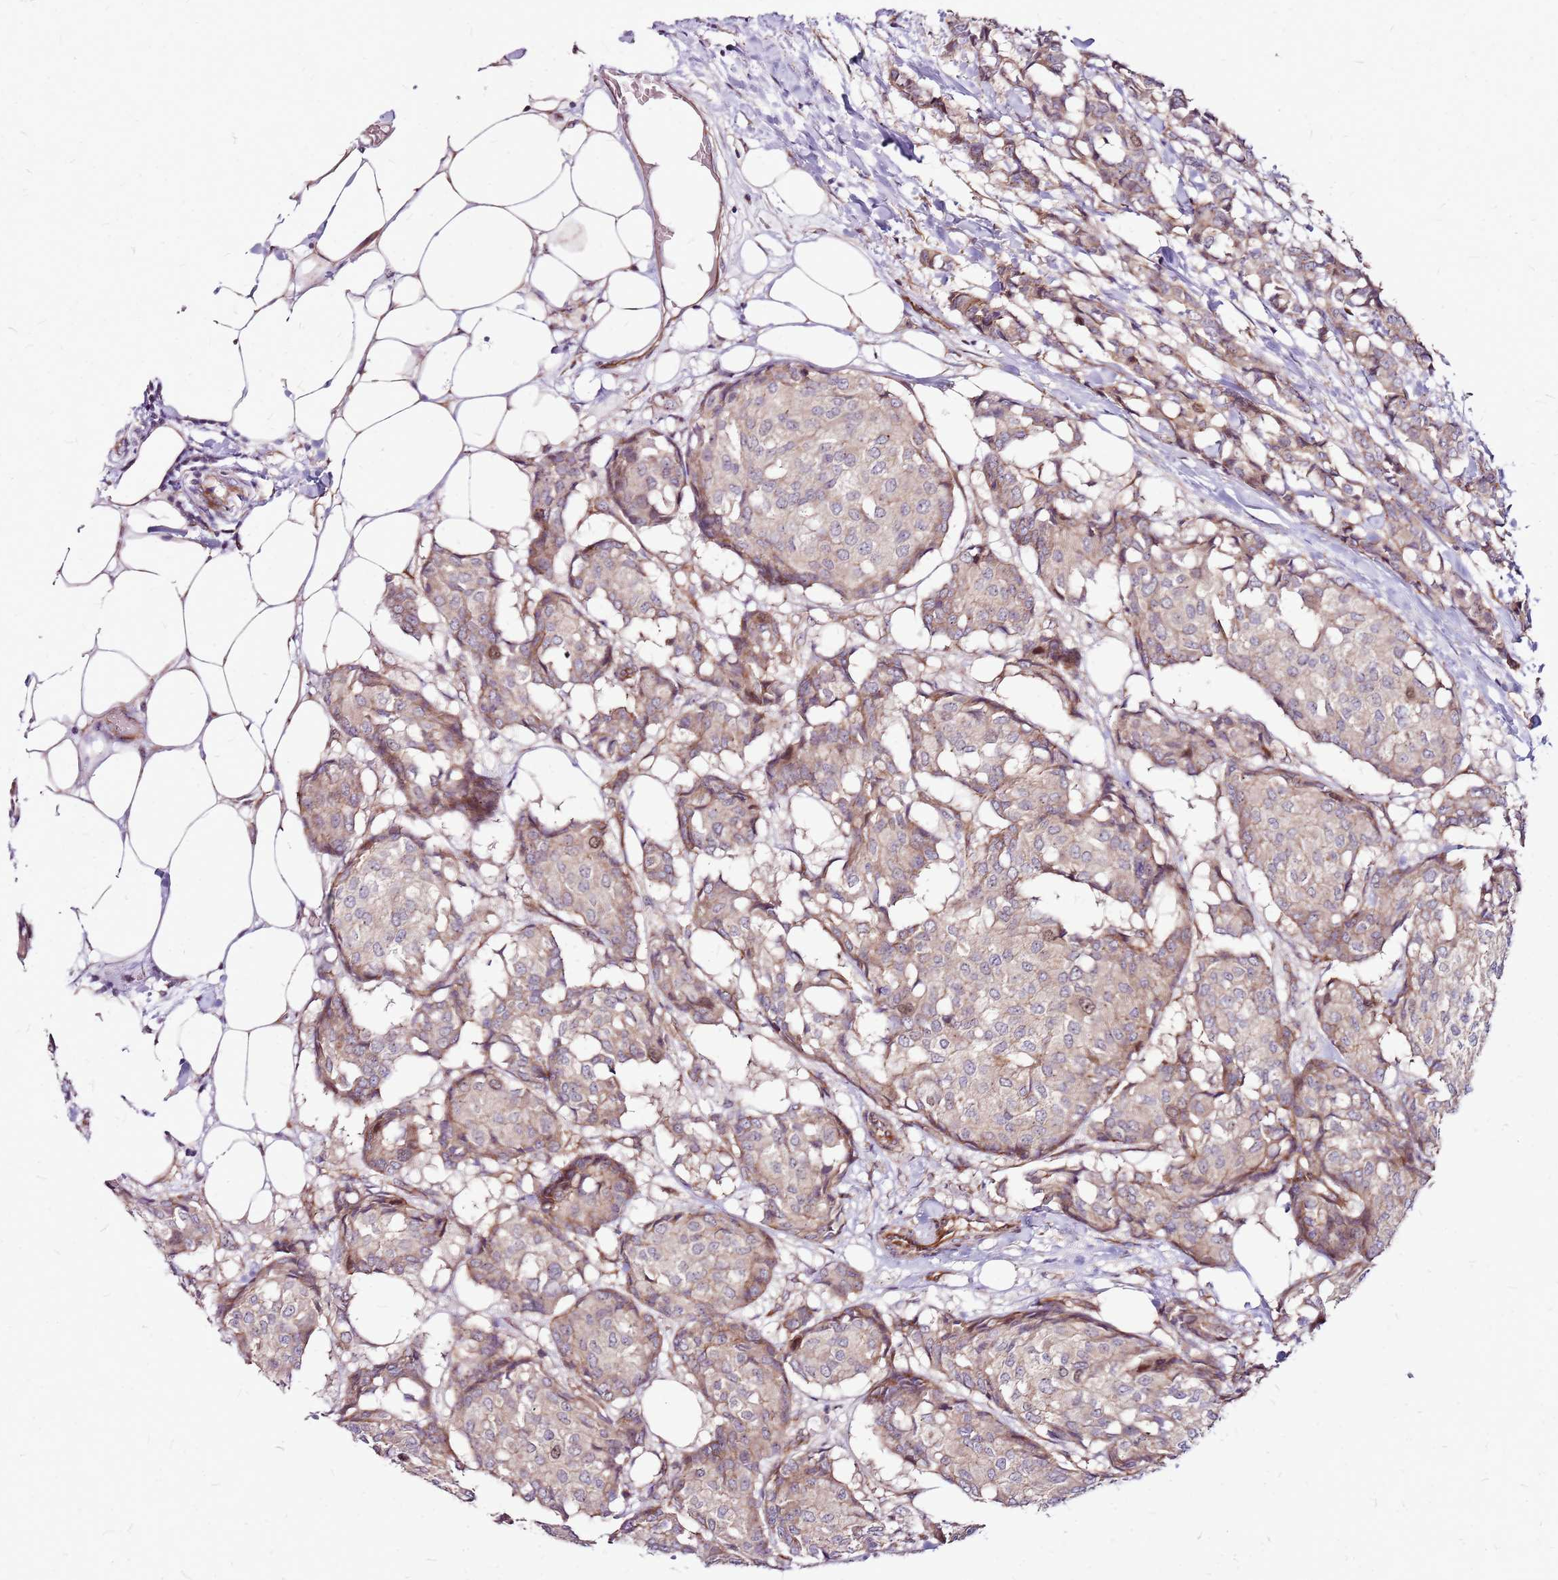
{"staining": {"intensity": "weak", "quantity": "25%-75%", "location": "cytoplasmic/membranous"}, "tissue": "breast cancer", "cell_type": "Tumor cells", "image_type": "cancer", "snomed": [{"axis": "morphology", "description": "Duct carcinoma"}, {"axis": "topography", "description": "Breast"}], "caption": "This micrograph shows immunohistochemistry (IHC) staining of human intraductal carcinoma (breast), with low weak cytoplasmic/membranous staining in approximately 25%-75% of tumor cells.", "gene": "TOPAZ1", "patient": {"sex": "female", "age": 75}}